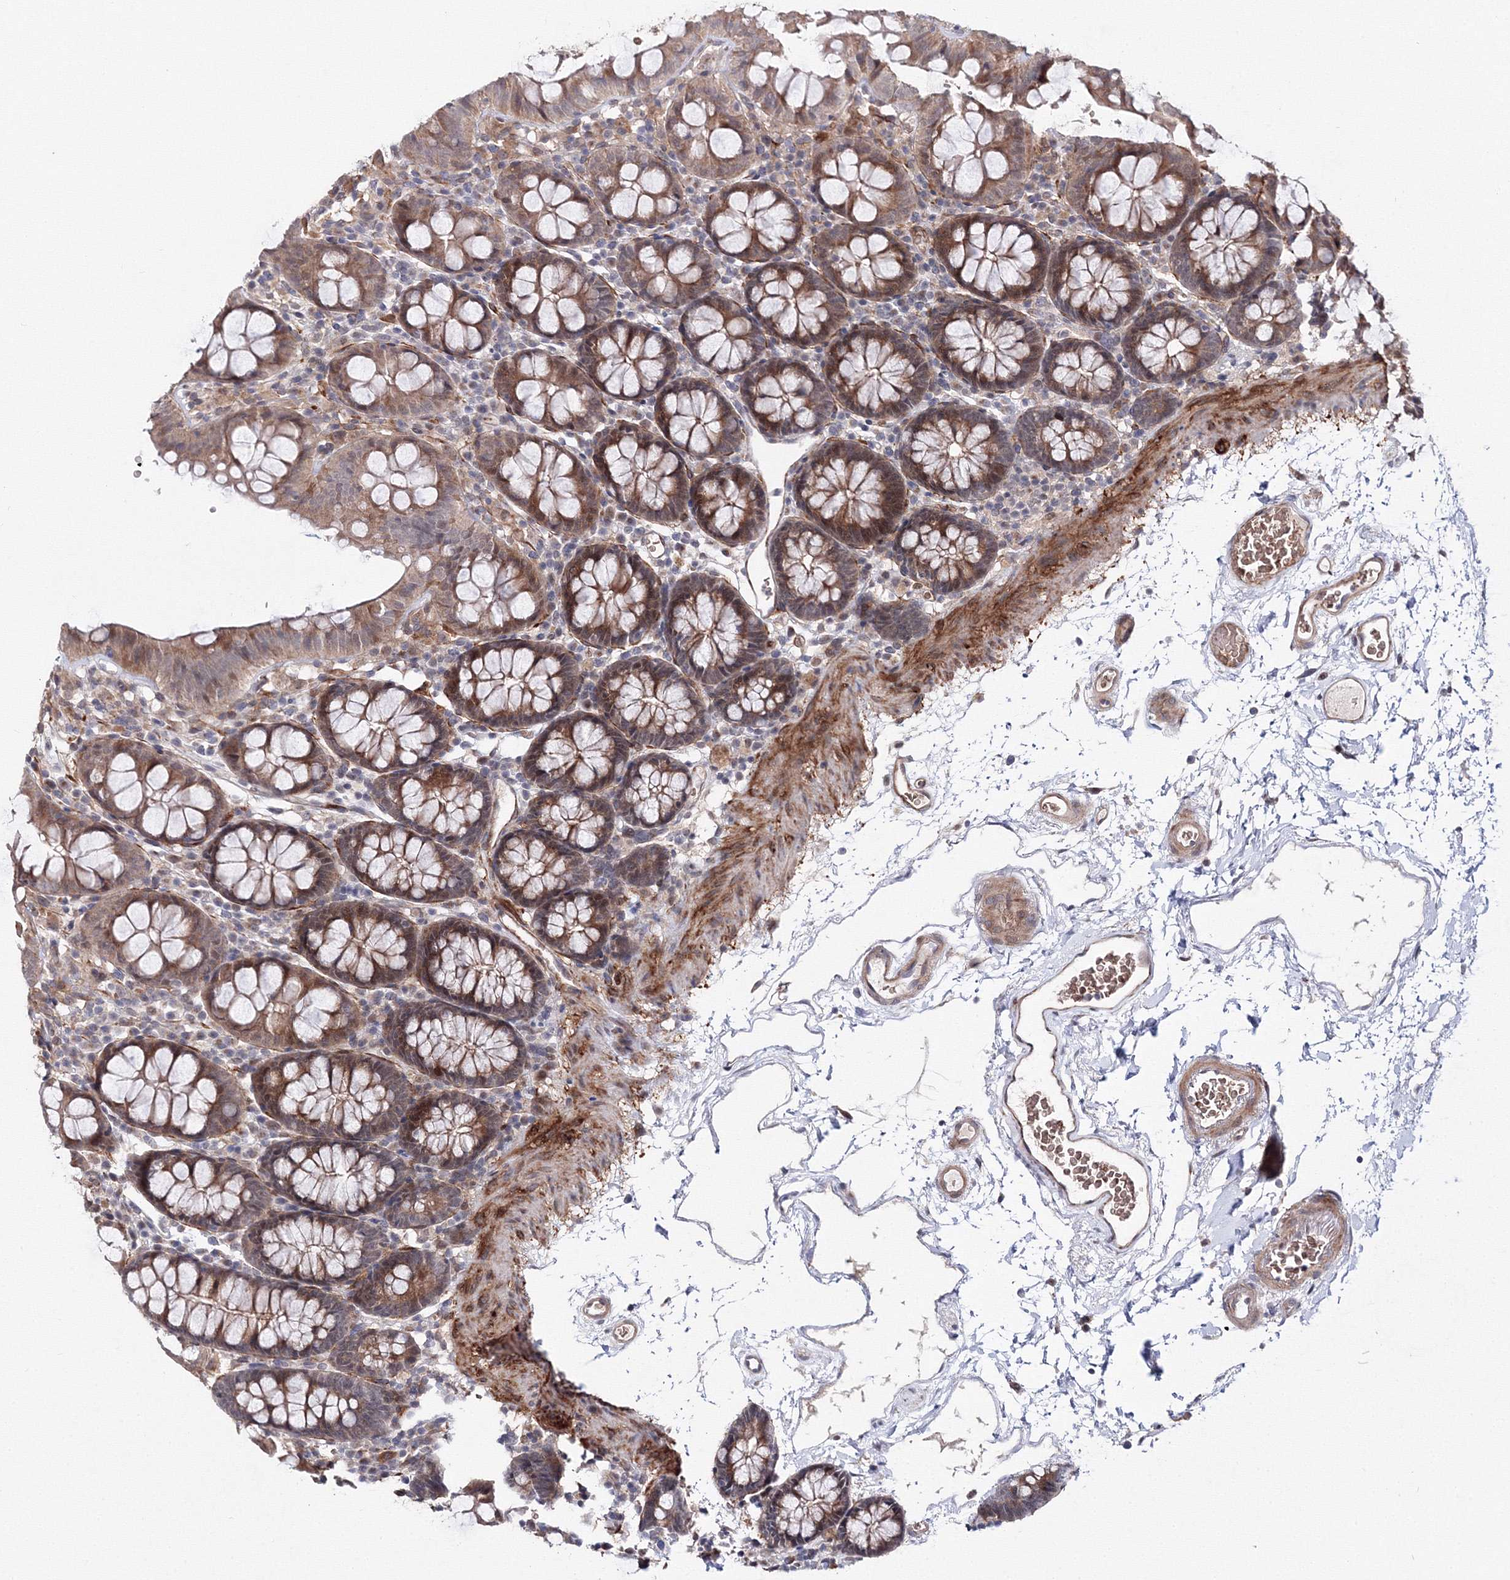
{"staining": {"intensity": "moderate", "quantity": "25%-75%", "location": "cytoplasmic/membranous"}, "tissue": "colon", "cell_type": "Endothelial cells", "image_type": "normal", "snomed": [{"axis": "morphology", "description": "Normal tissue, NOS"}, {"axis": "topography", "description": "Colon"}], "caption": "Endothelial cells show medium levels of moderate cytoplasmic/membranous positivity in approximately 25%-75% of cells in unremarkable human colon.", "gene": "C11orf52", "patient": {"sex": "male", "age": 75}}